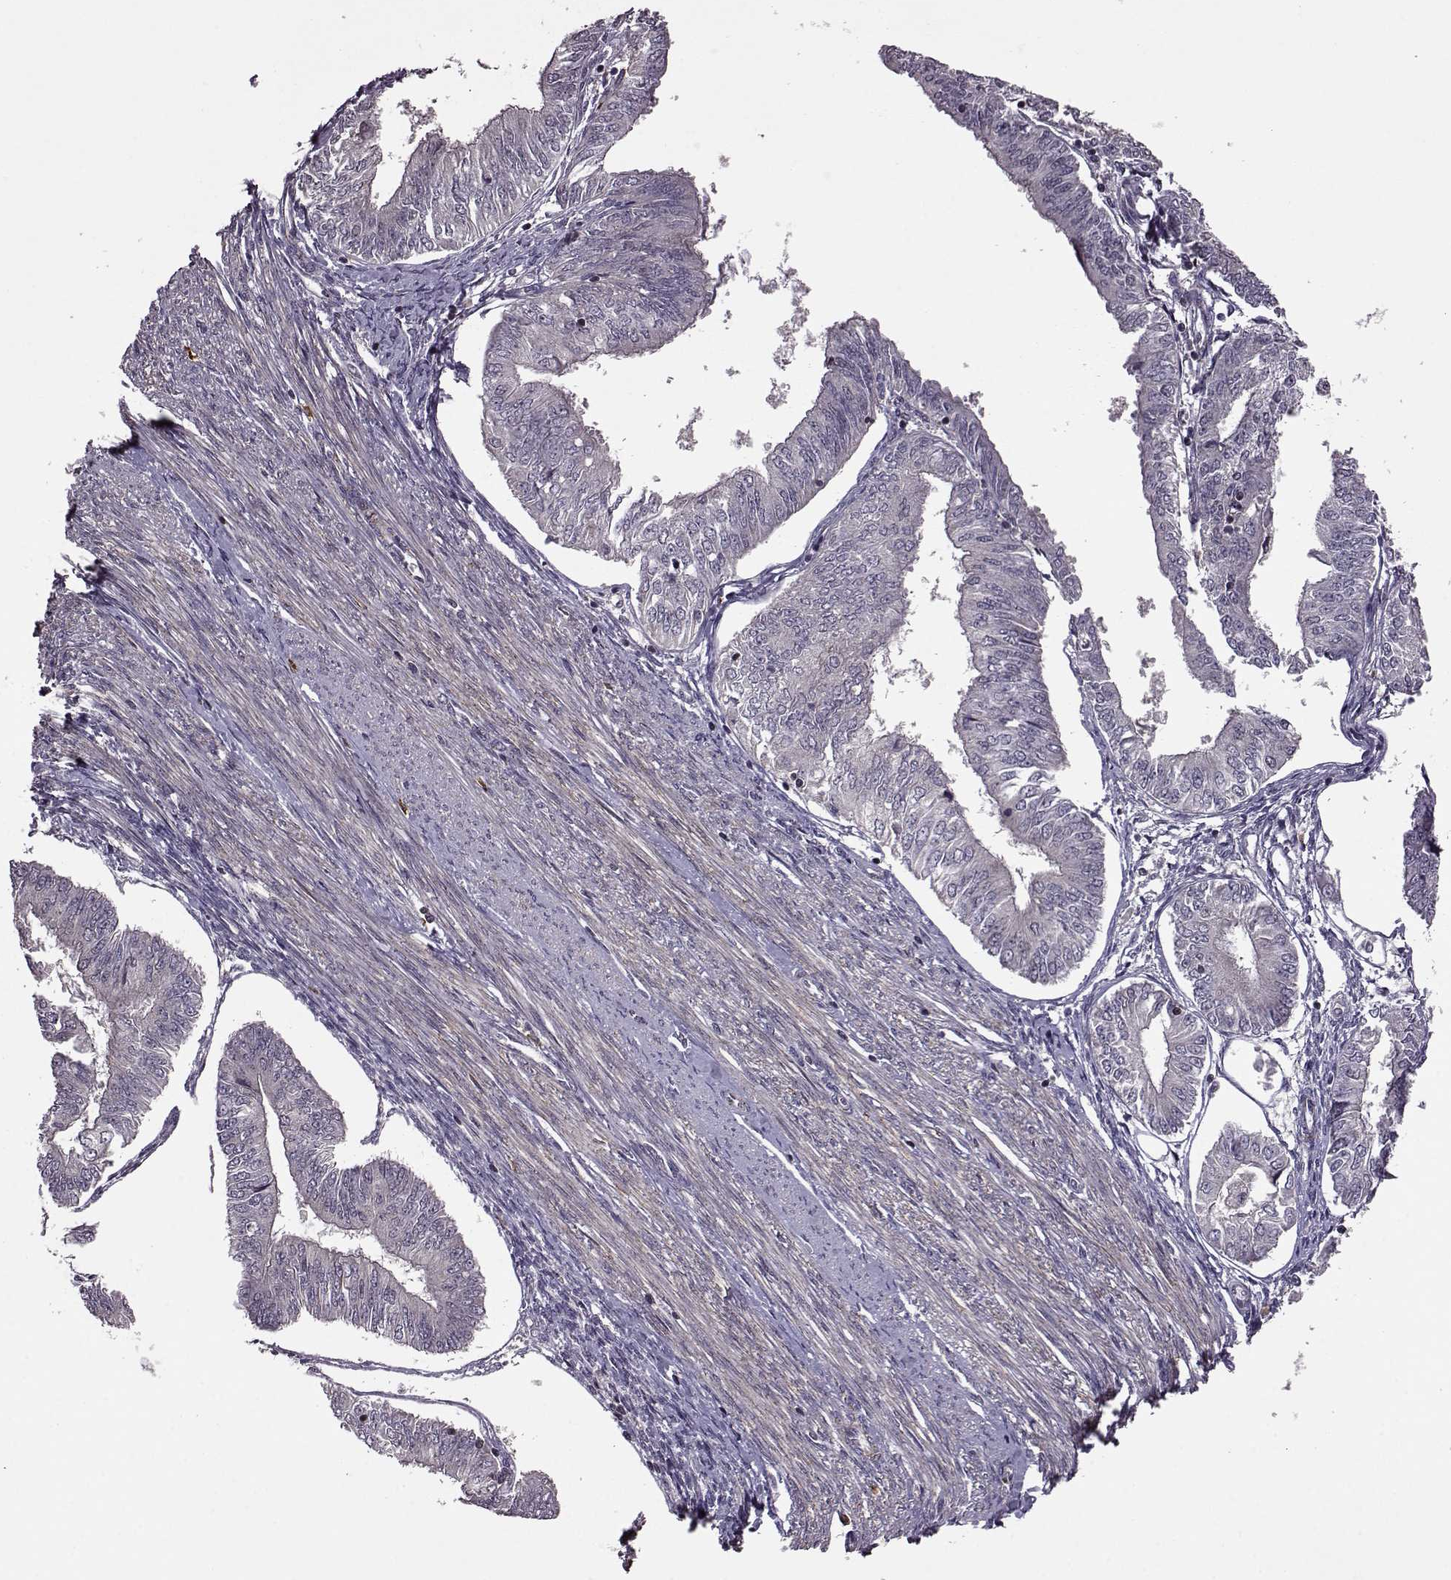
{"staining": {"intensity": "negative", "quantity": "none", "location": "none"}, "tissue": "endometrial cancer", "cell_type": "Tumor cells", "image_type": "cancer", "snomed": [{"axis": "morphology", "description": "Adenocarcinoma, NOS"}, {"axis": "topography", "description": "Endometrium"}], "caption": "Endometrial adenocarcinoma was stained to show a protein in brown. There is no significant positivity in tumor cells.", "gene": "TRMU", "patient": {"sex": "female", "age": 58}}